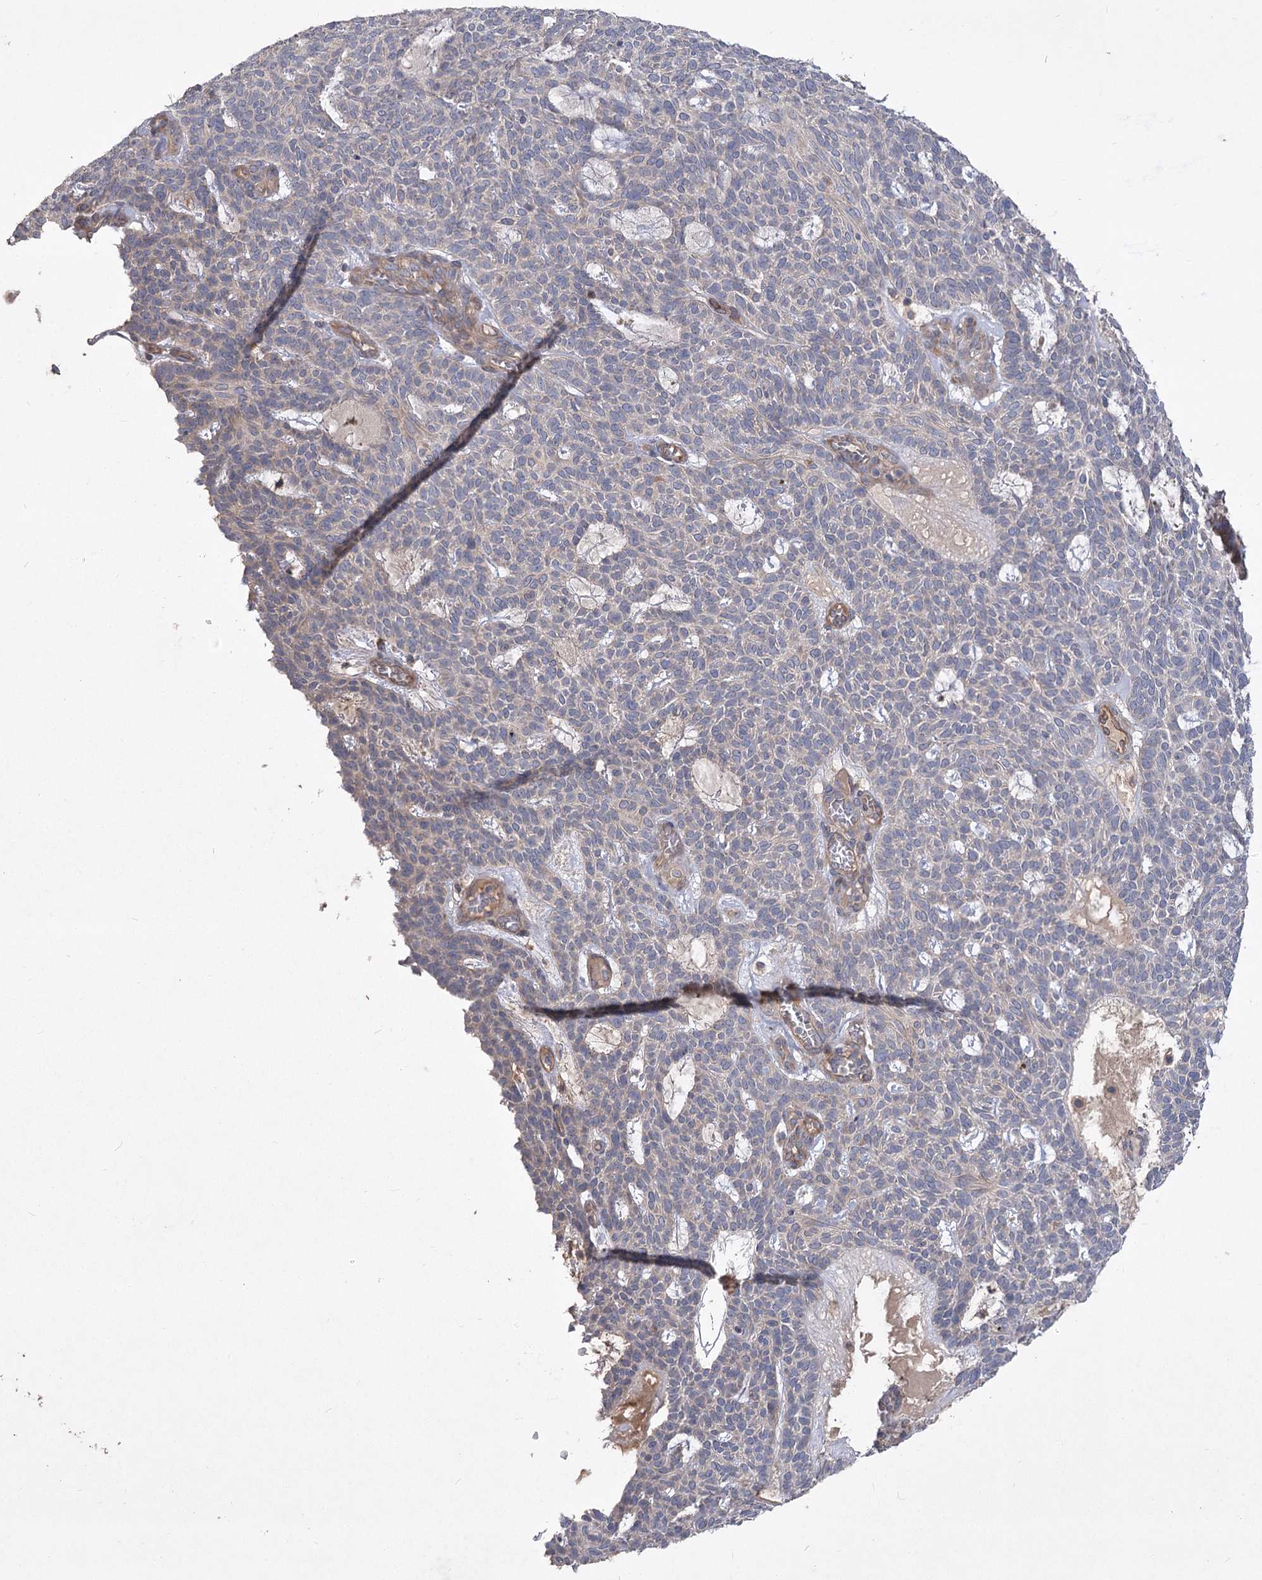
{"staining": {"intensity": "negative", "quantity": "none", "location": "none"}, "tissue": "skin cancer", "cell_type": "Tumor cells", "image_type": "cancer", "snomed": [{"axis": "morphology", "description": "Squamous cell carcinoma, NOS"}, {"axis": "topography", "description": "Skin"}], "caption": "Tumor cells are negative for brown protein staining in skin cancer.", "gene": "RIN2", "patient": {"sex": "female", "age": 90}}